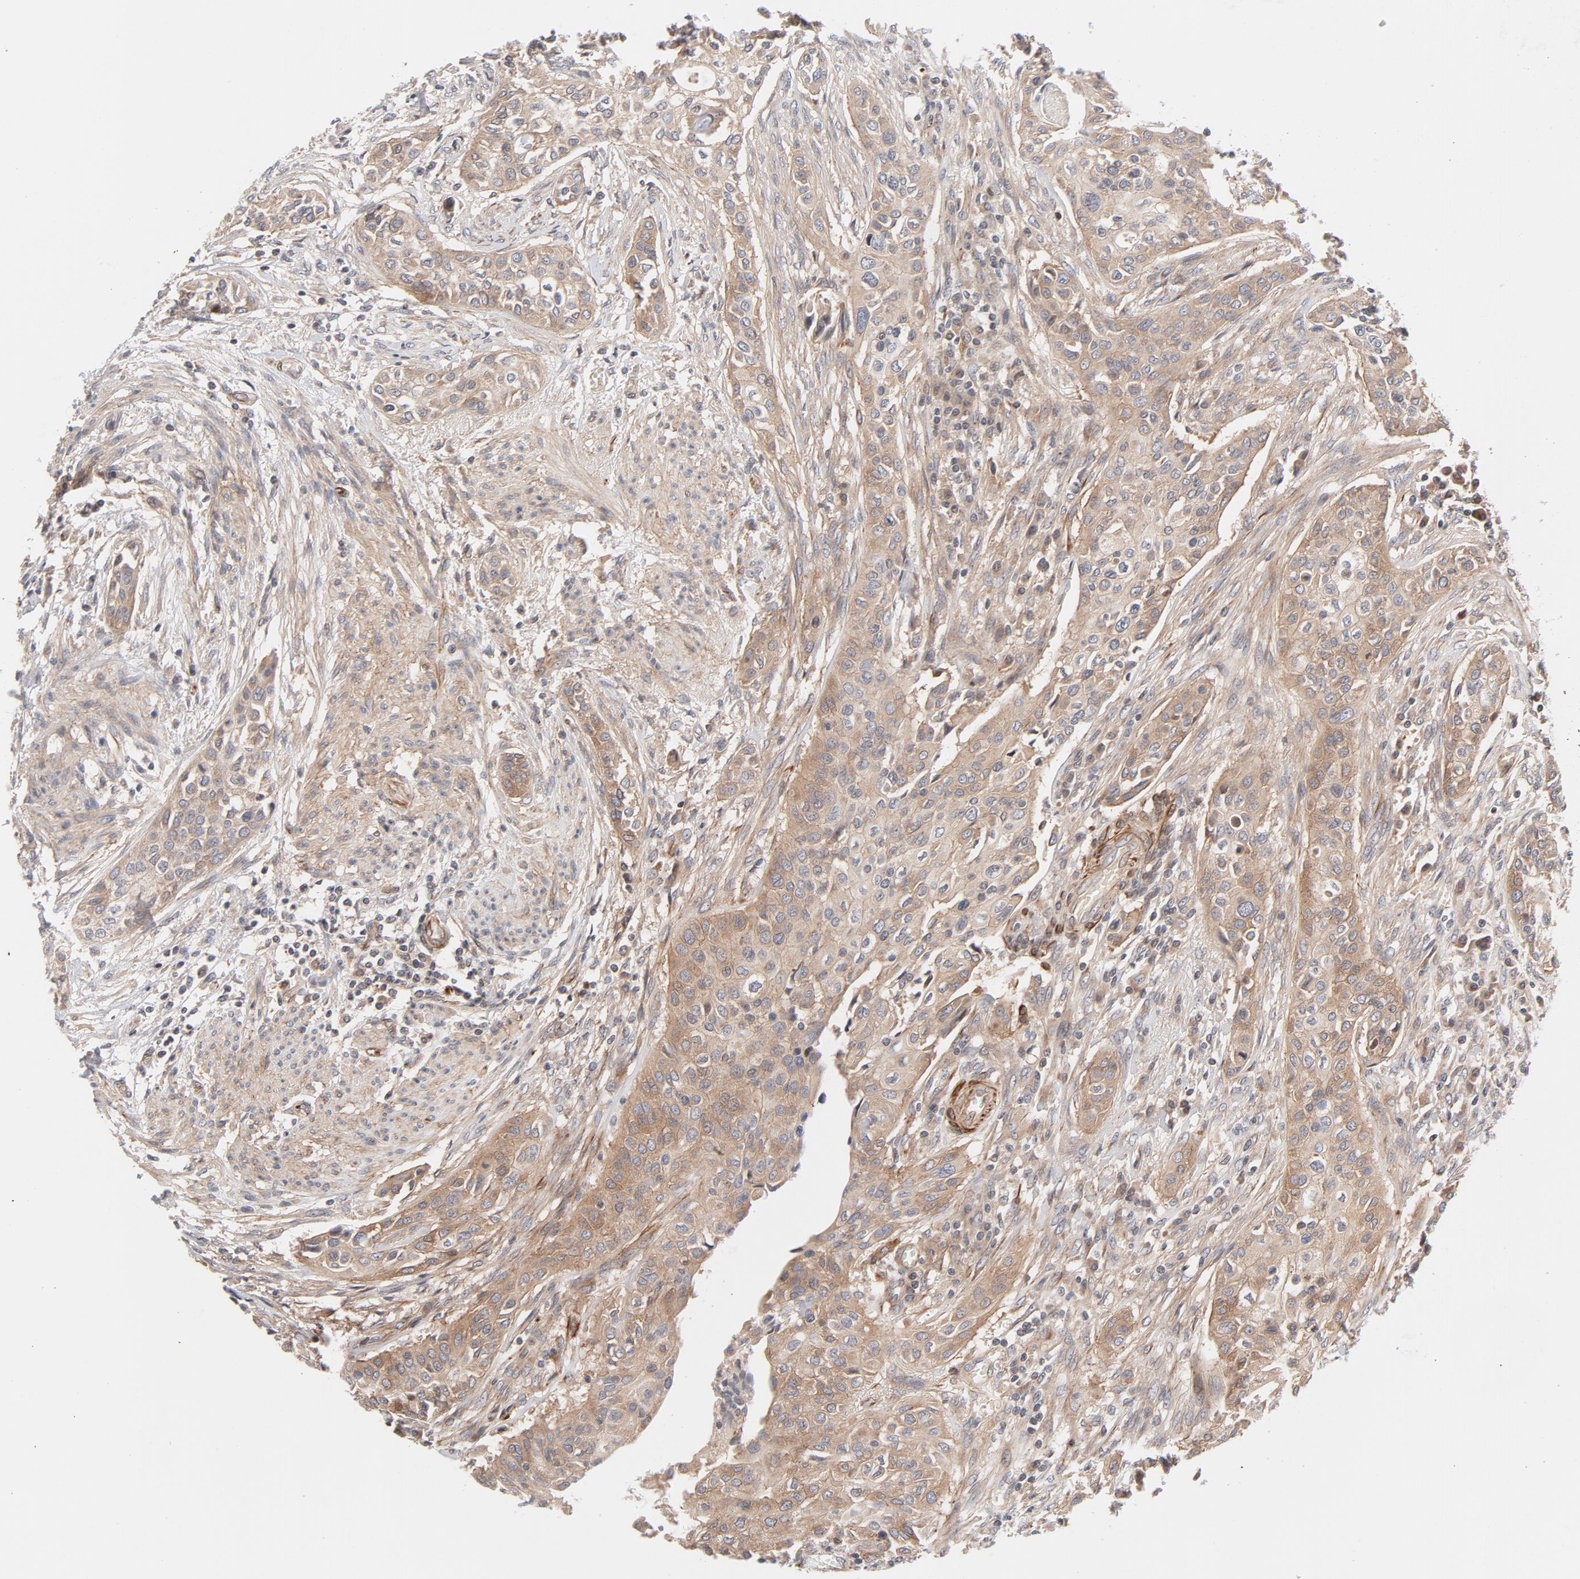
{"staining": {"intensity": "moderate", "quantity": ">75%", "location": "cytoplasmic/membranous"}, "tissue": "urothelial cancer", "cell_type": "Tumor cells", "image_type": "cancer", "snomed": [{"axis": "morphology", "description": "Urothelial carcinoma, High grade"}, {"axis": "topography", "description": "Urinary bladder"}], "caption": "Human high-grade urothelial carcinoma stained with a brown dye displays moderate cytoplasmic/membranous positive positivity in approximately >75% of tumor cells.", "gene": "DNAAF2", "patient": {"sex": "male", "age": 74}}